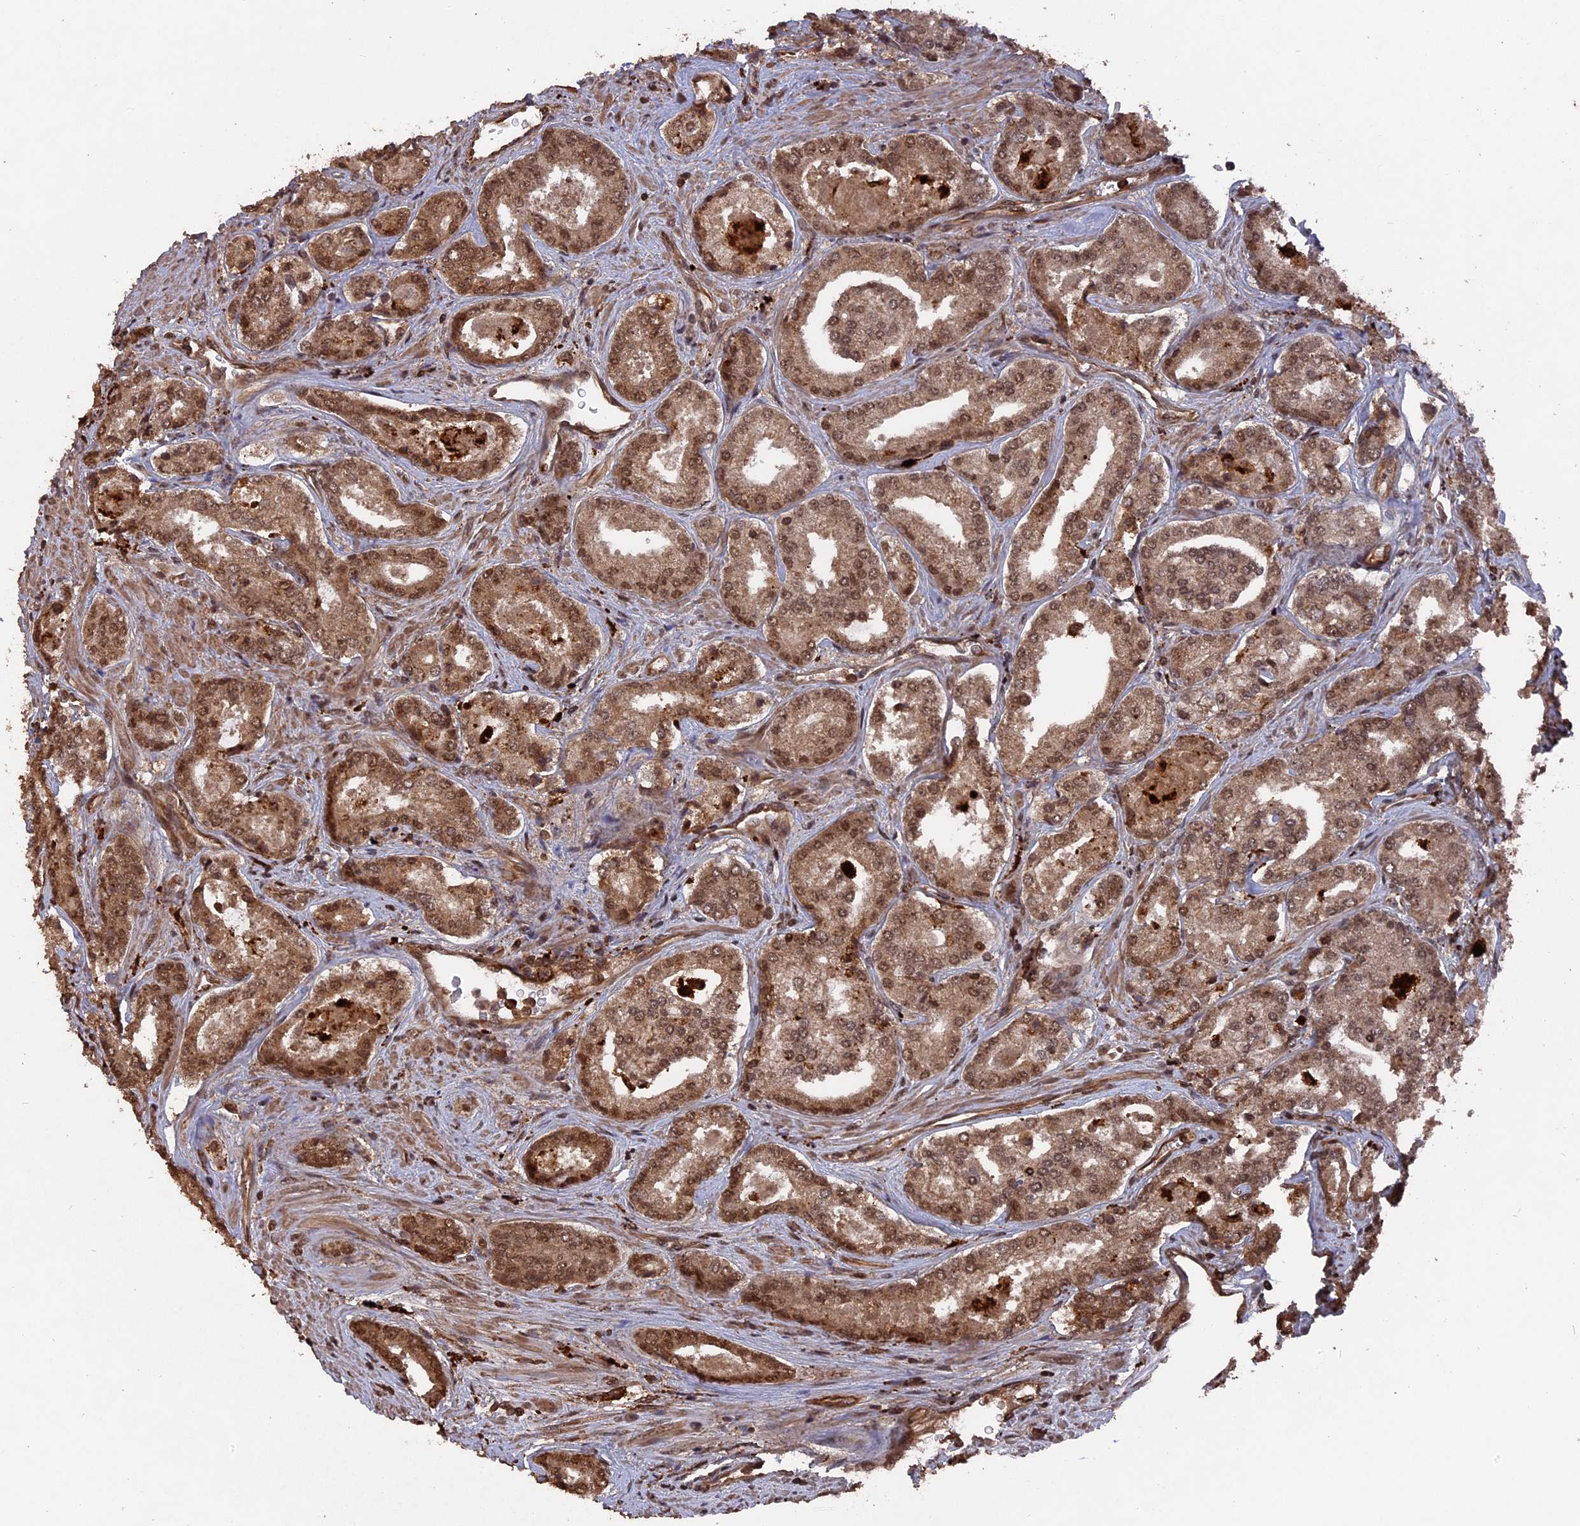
{"staining": {"intensity": "moderate", "quantity": ">75%", "location": "cytoplasmic/membranous,nuclear"}, "tissue": "prostate cancer", "cell_type": "Tumor cells", "image_type": "cancer", "snomed": [{"axis": "morphology", "description": "Adenocarcinoma, Low grade"}, {"axis": "topography", "description": "Prostate"}], "caption": "Moderate cytoplasmic/membranous and nuclear protein positivity is identified in approximately >75% of tumor cells in adenocarcinoma (low-grade) (prostate).", "gene": "TELO2", "patient": {"sex": "male", "age": 68}}